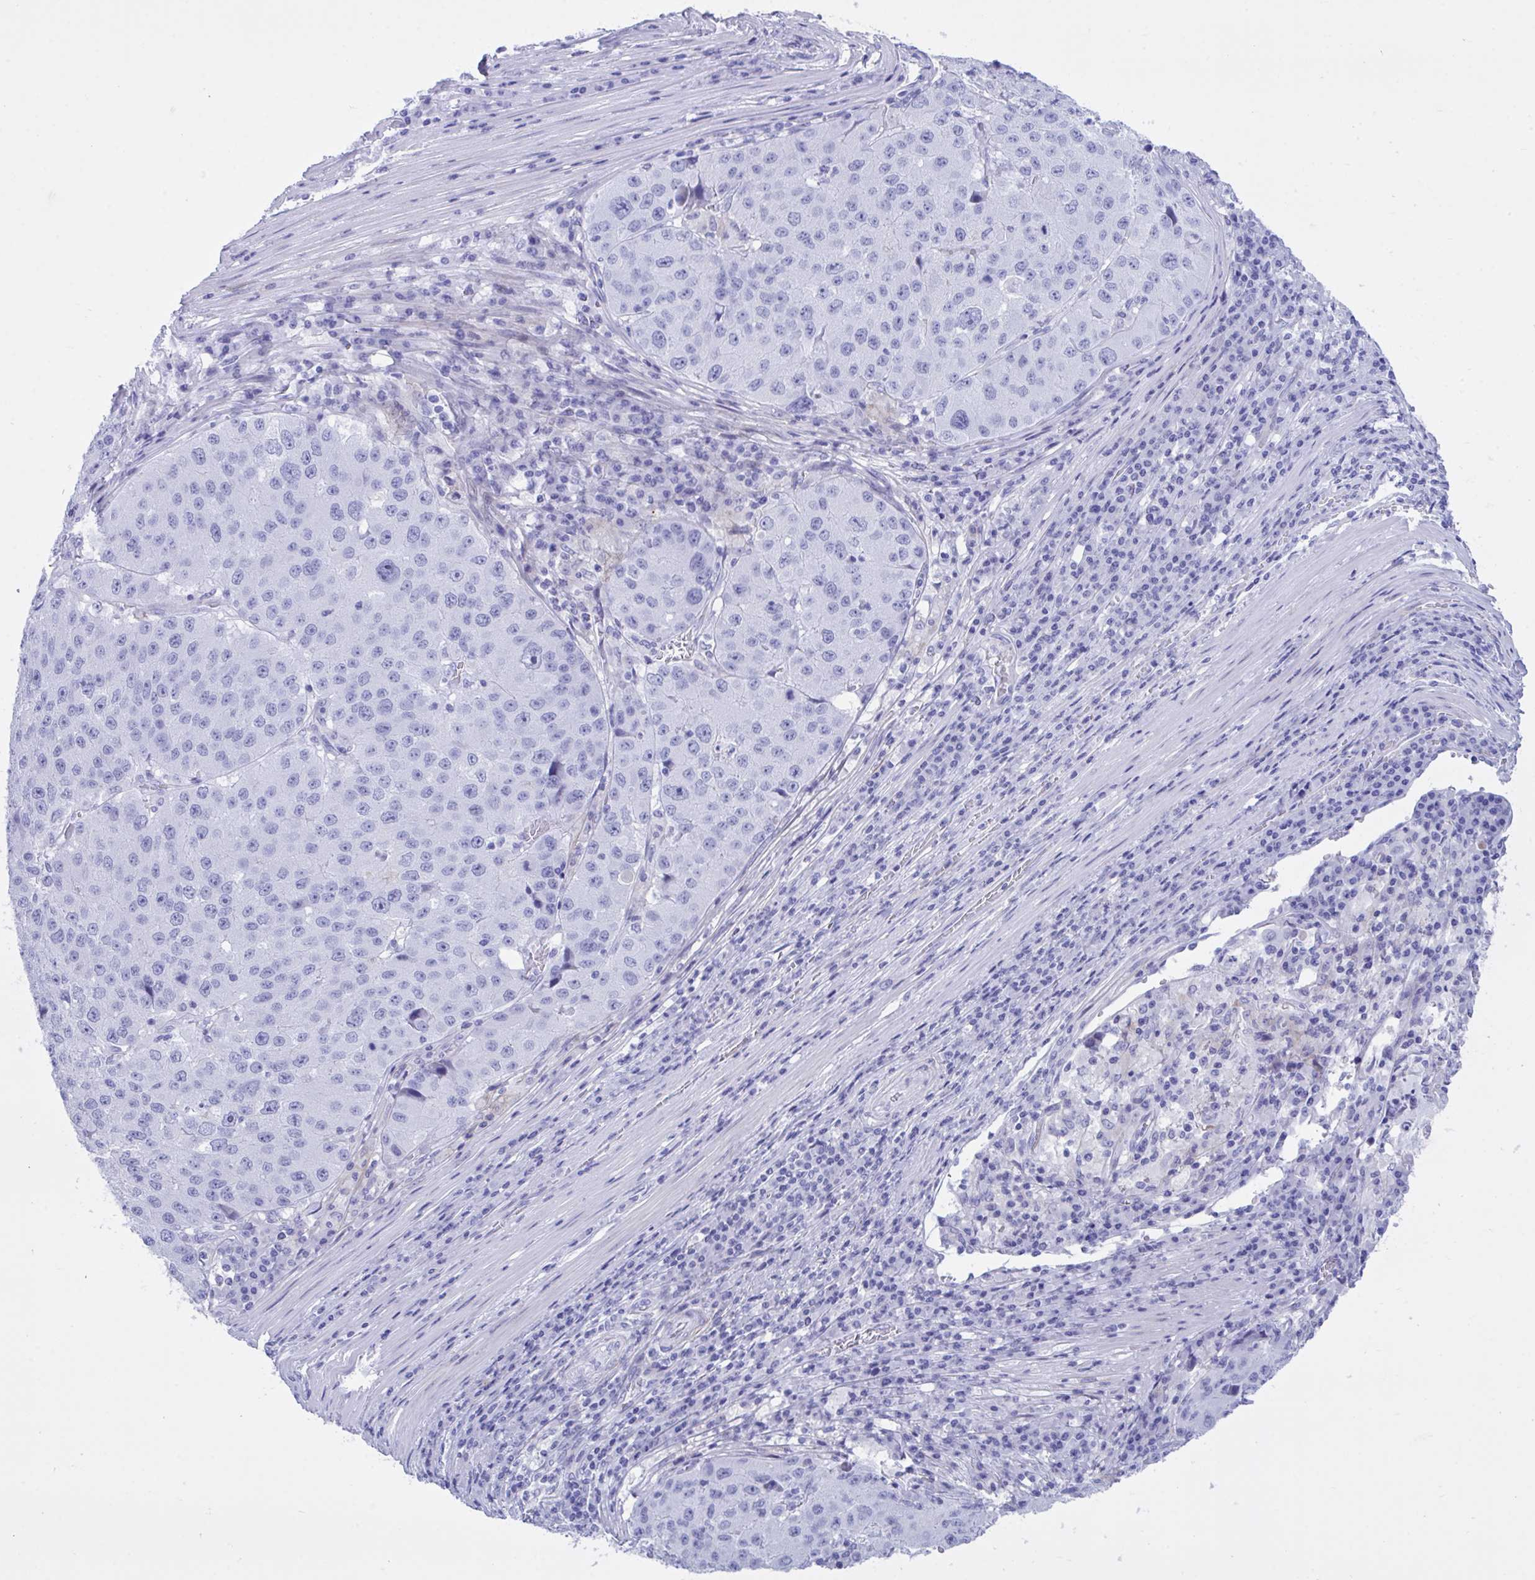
{"staining": {"intensity": "negative", "quantity": "none", "location": "none"}, "tissue": "stomach cancer", "cell_type": "Tumor cells", "image_type": "cancer", "snomed": [{"axis": "morphology", "description": "Adenocarcinoma, NOS"}, {"axis": "topography", "description": "Stomach"}], "caption": "Tumor cells are negative for protein expression in human adenocarcinoma (stomach).", "gene": "BEX5", "patient": {"sex": "male", "age": 71}}